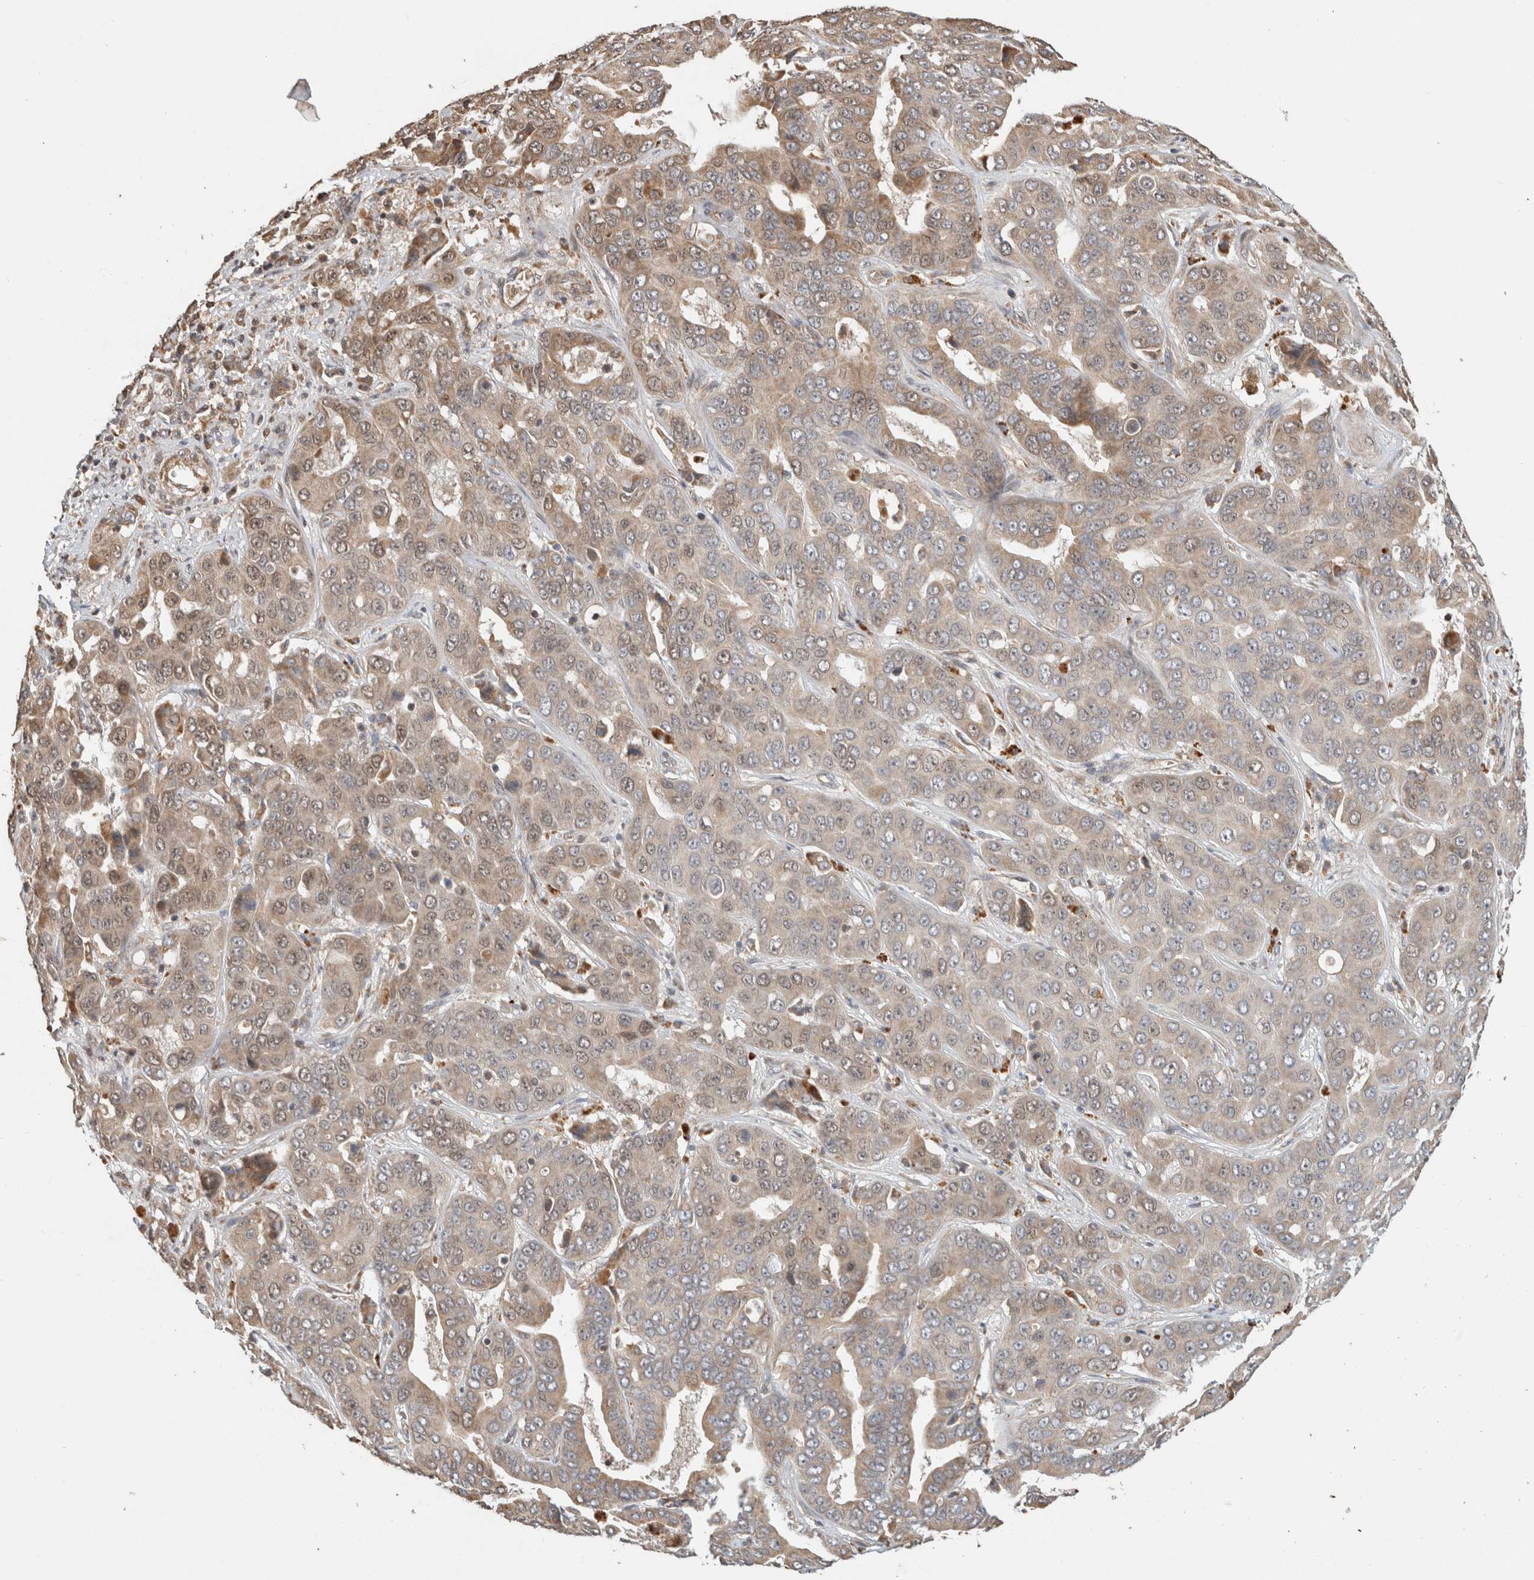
{"staining": {"intensity": "weak", "quantity": "<25%", "location": "cytoplasmic/membranous"}, "tissue": "liver cancer", "cell_type": "Tumor cells", "image_type": "cancer", "snomed": [{"axis": "morphology", "description": "Cholangiocarcinoma"}, {"axis": "topography", "description": "Liver"}], "caption": "Immunohistochemistry (IHC) histopathology image of liver cancer (cholangiocarcinoma) stained for a protein (brown), which shows no expression in tumor cells.", "gene": "GINS4", "patient": {"sex": "female", "age": 52}}